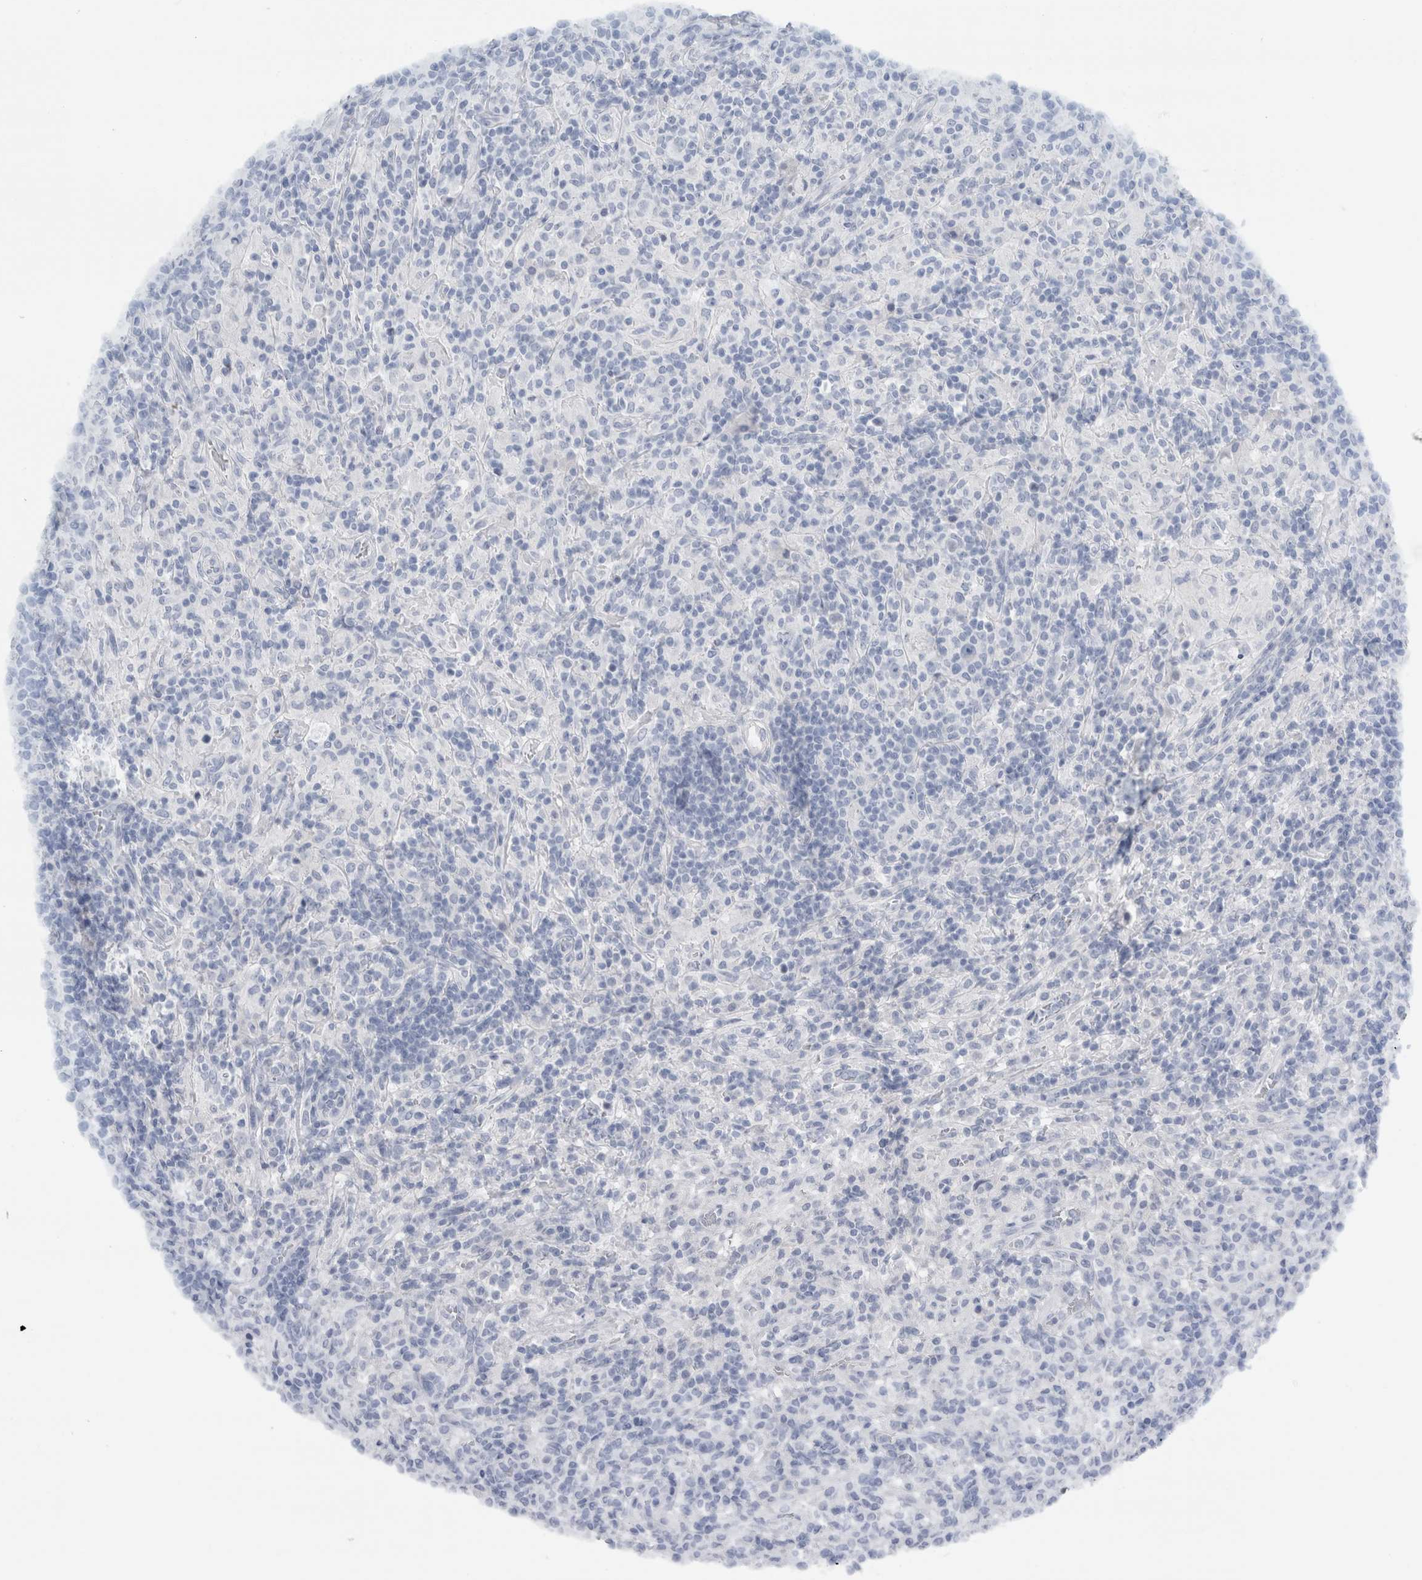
{"staining": {"intensity": "negative", "quantity": "none", "location": "none"}, "tissue": "lymphoma", "cell_type": "Tumor cells", "image_type": "cancer", "snomed": [{"axis": "morphology", "description": "Hodgkin's disease, NOS"}, {"axis": "topography", "description": "Lymph node"}], "caption": "High power microscopy histopathology image of an immunohistochemistry image of lymphoma, revealing no significant staining in tumor cells. (DAB immunohistochemistry (IHC) with hematoxylin counter stain).", "gene": "RPH3AL", "patient": {"sex": "male", "age": 70}}